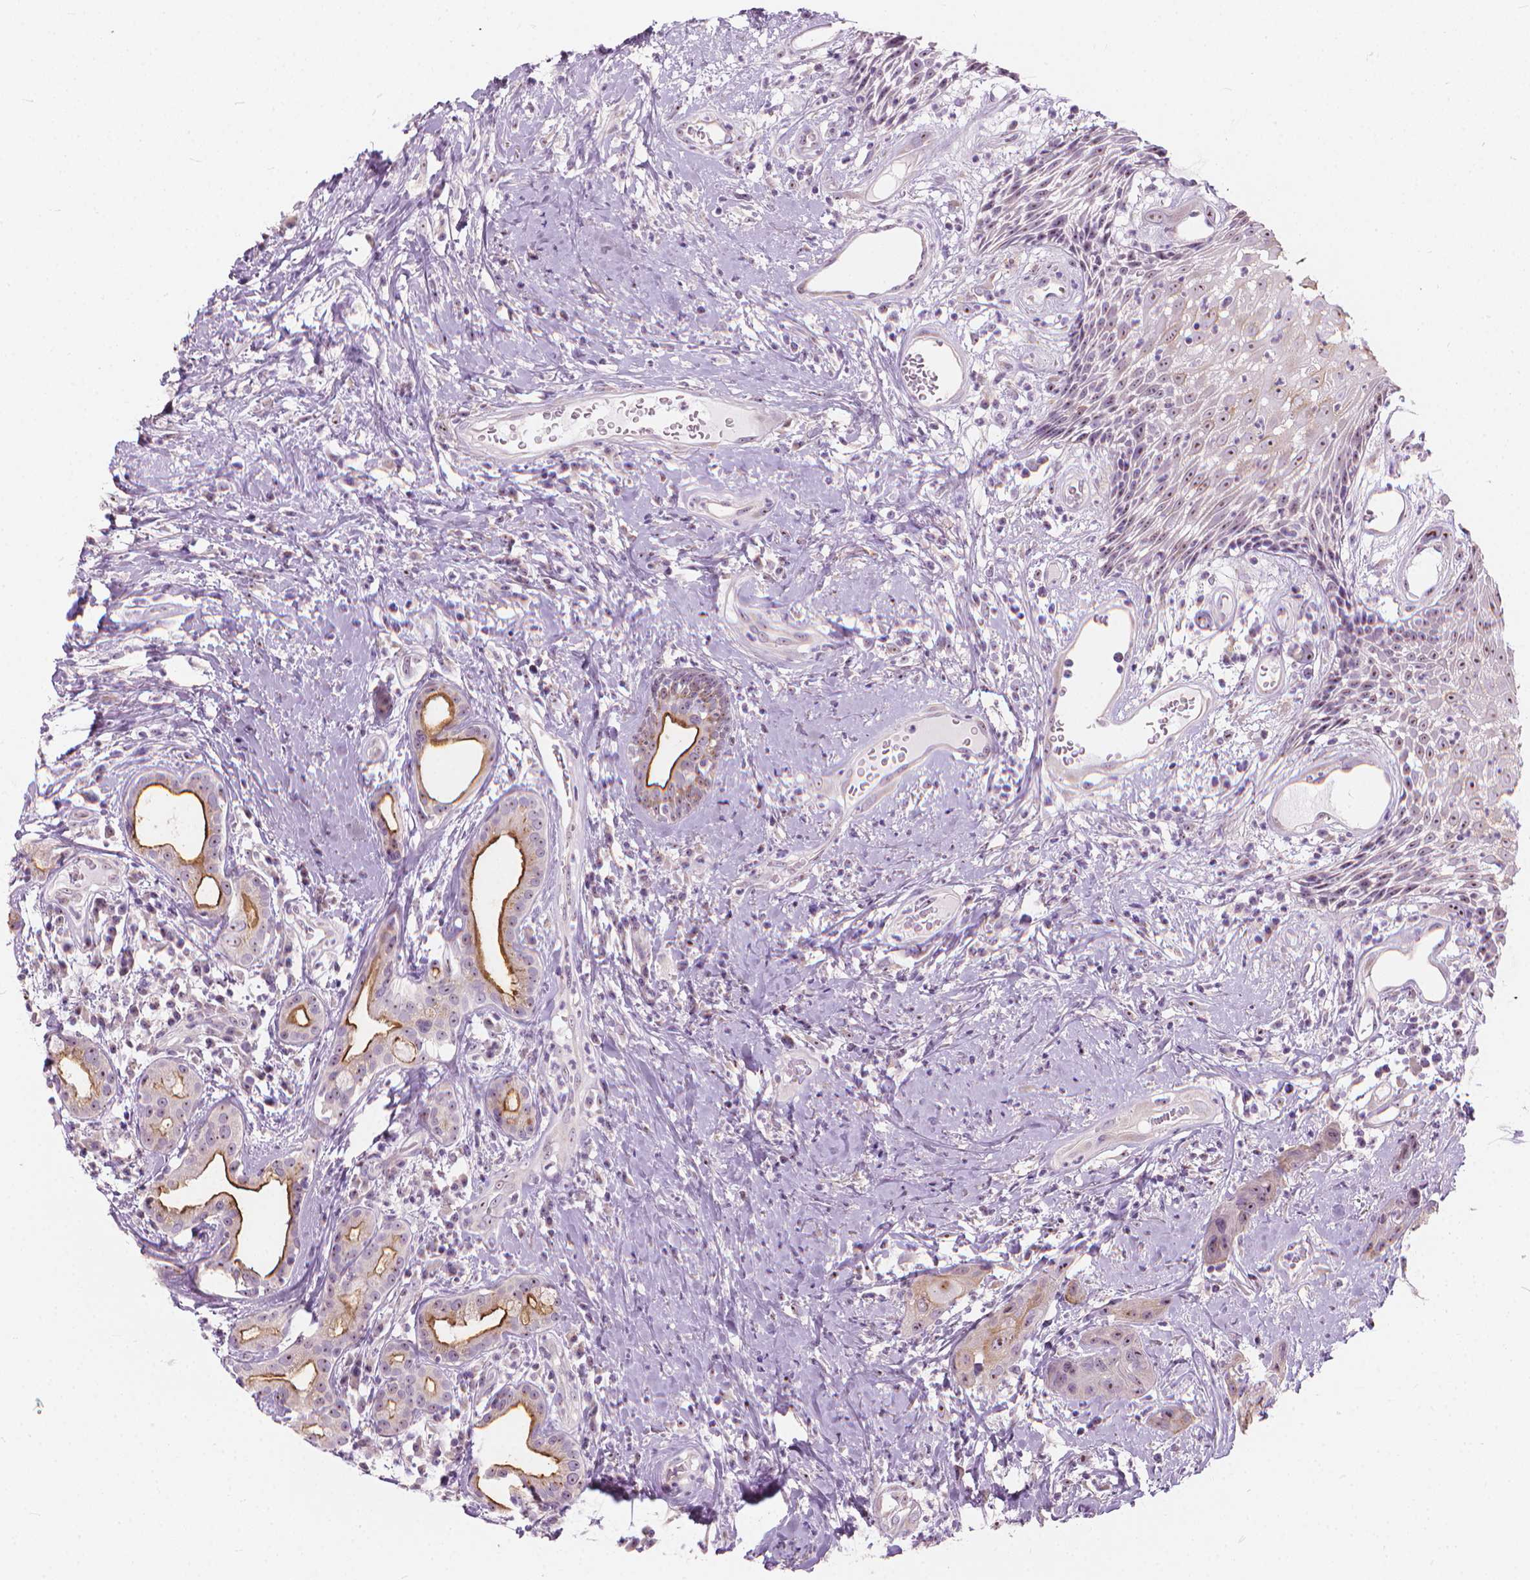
{"staining": {"intensity": "moderate", "quantity": "<25%", "location": "cytoplasmic/membranous"}, "tissue": "head and neck cancer", "cell_type": "Tumor cells", "image_type": "cancer", "snomed": [{"axis": "morphology", "description": "Squamous cell carcinoma, NOS"}, {"axis": "topography", "description": "Head-Neck"}], "caption": "Immunohistochemical staining of head and neck cancer (squamous cell carcinoma) shows low levels of moderate cytoplasmic/membranous protein staining in about <25% of tumor cells.", "gene": "GPRC5A", "patient": {"sex": "male", "age": 57}}